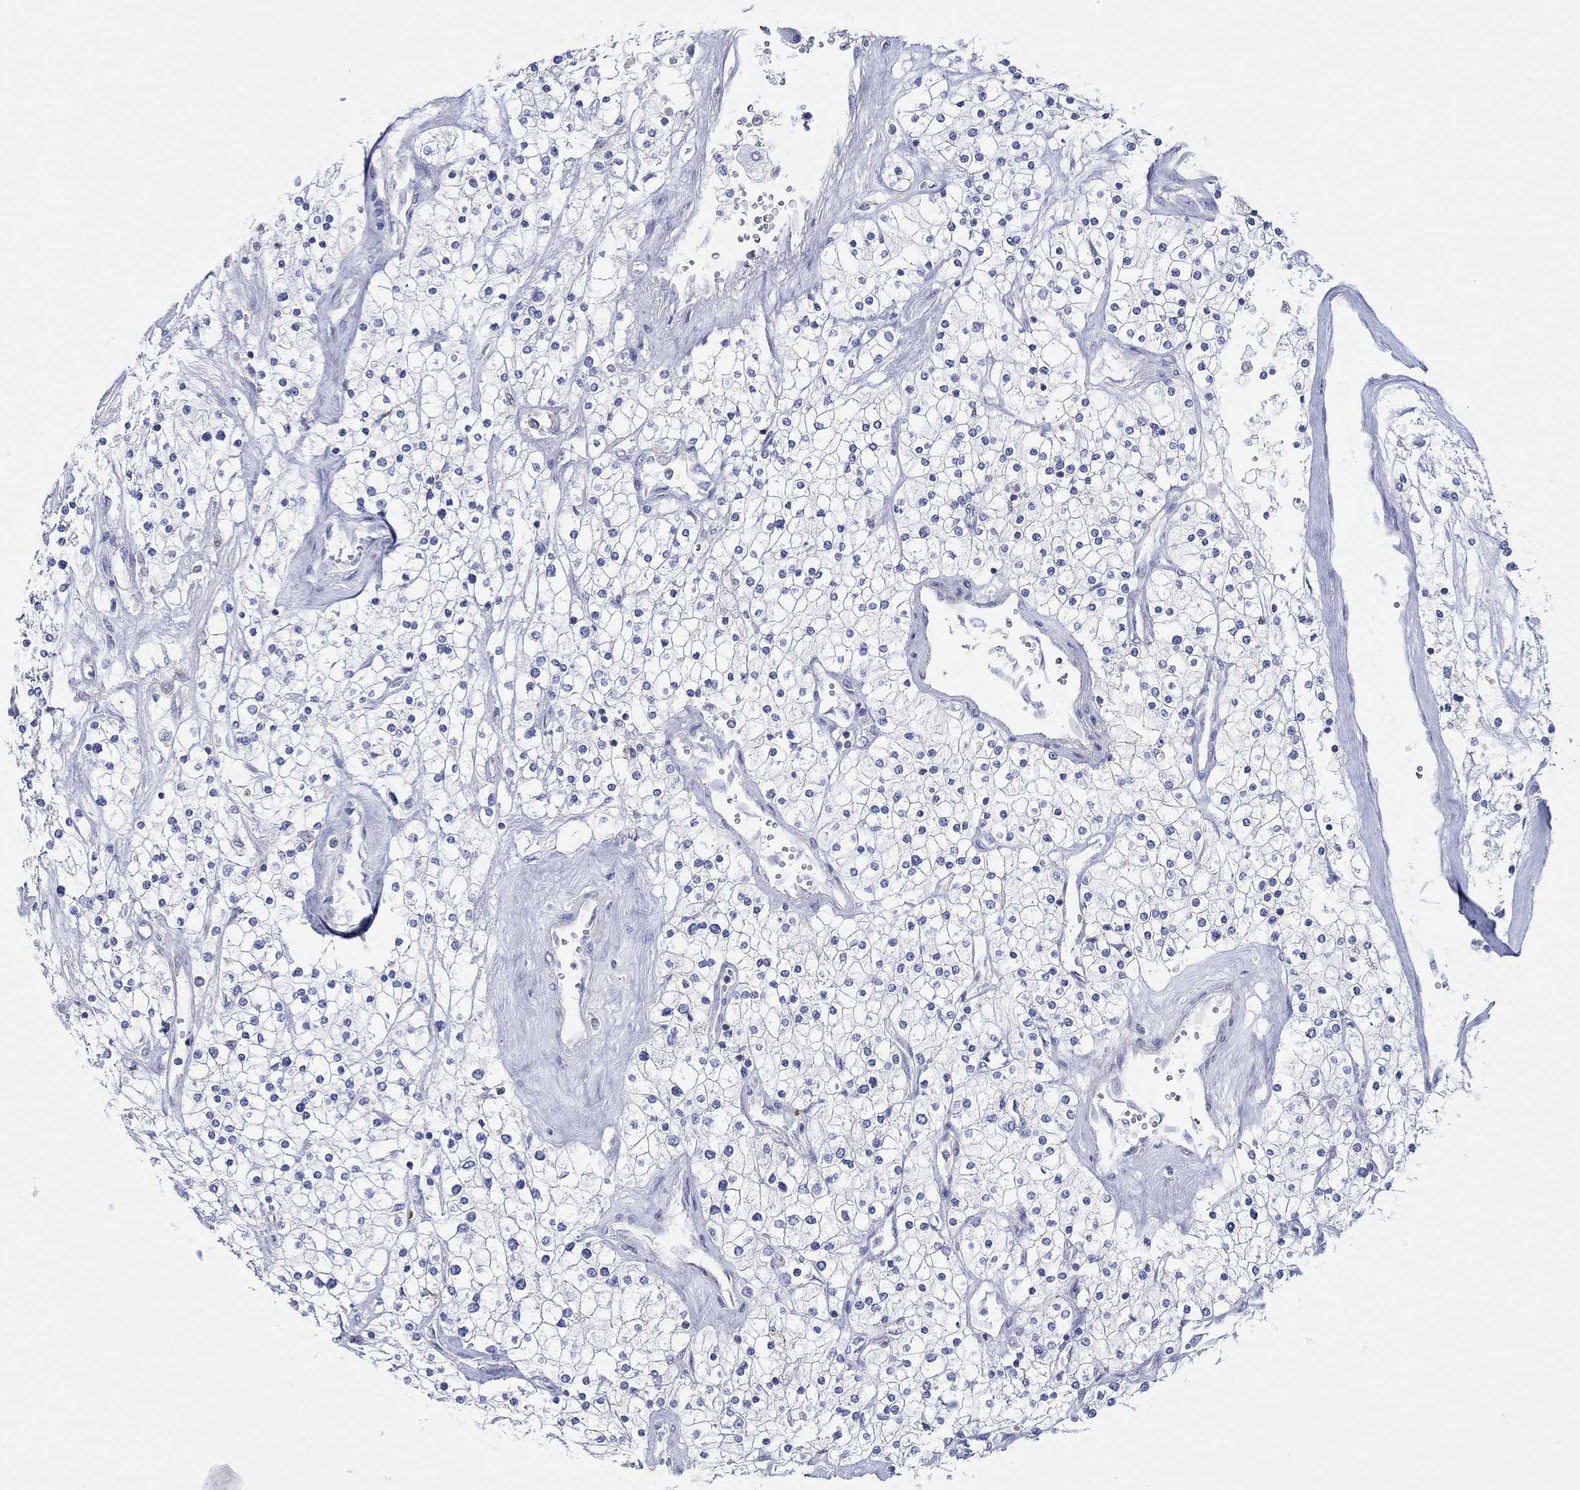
{"staining": {"intensity": "negative", "quantity": "none", "location": "none"}, "tissue": "renal cancer", "cell_type": "Tumor cells", "image_type": "cancer", "snomed": [{"axis": "morphology", "description": "Adenocarcinoma, NOS"}, {"axis": "topography", "description": "Kidney"}], "caption": "There is no significant positivity in tumor cells of adenocarcinoma (renal).", "gene": "PPIL6", "patient": {"sex": "male", "age": 80}}